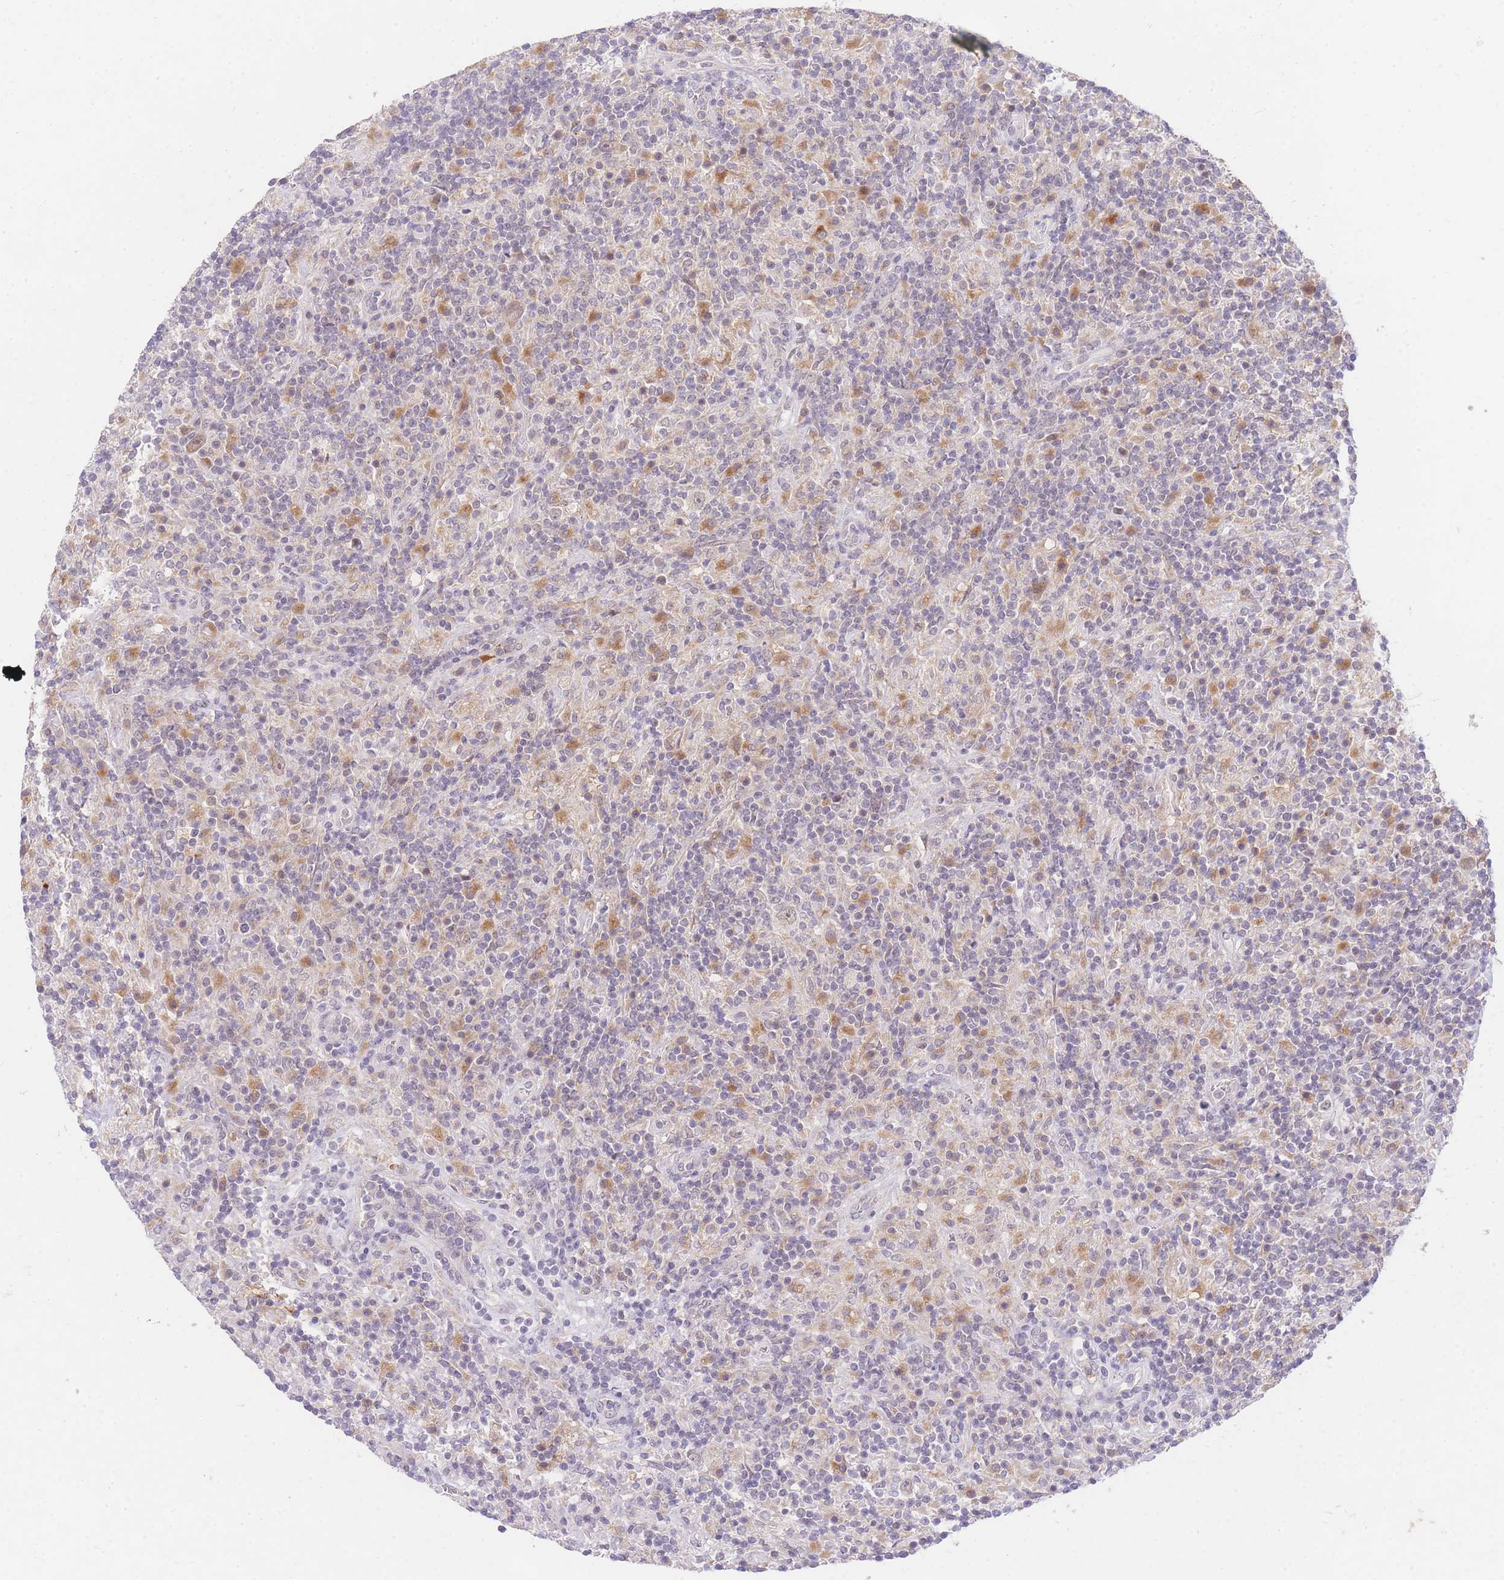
{"staining": {"intensity": "negative", "quantity": "none", "location": "none"}, "tissue": "lymphoma", "cell_type": "Tumor cells", "image_type": "cancer", "snomed": [{"axis": "morphology", "description": "Hodgkin's disease, NOS"}, {"axis": "topography", "description": "Lymph node"}], "caption": "The photomicrograph demonstrates no staining of tumor cells in lymphoma. (DAB (3,3'-diaminobenzidine) immunohistochemistry (IHC) with hematoxylin counter stain).", "gene": "SLC25A33", "patient": {"sex": "male", "age": 70}}